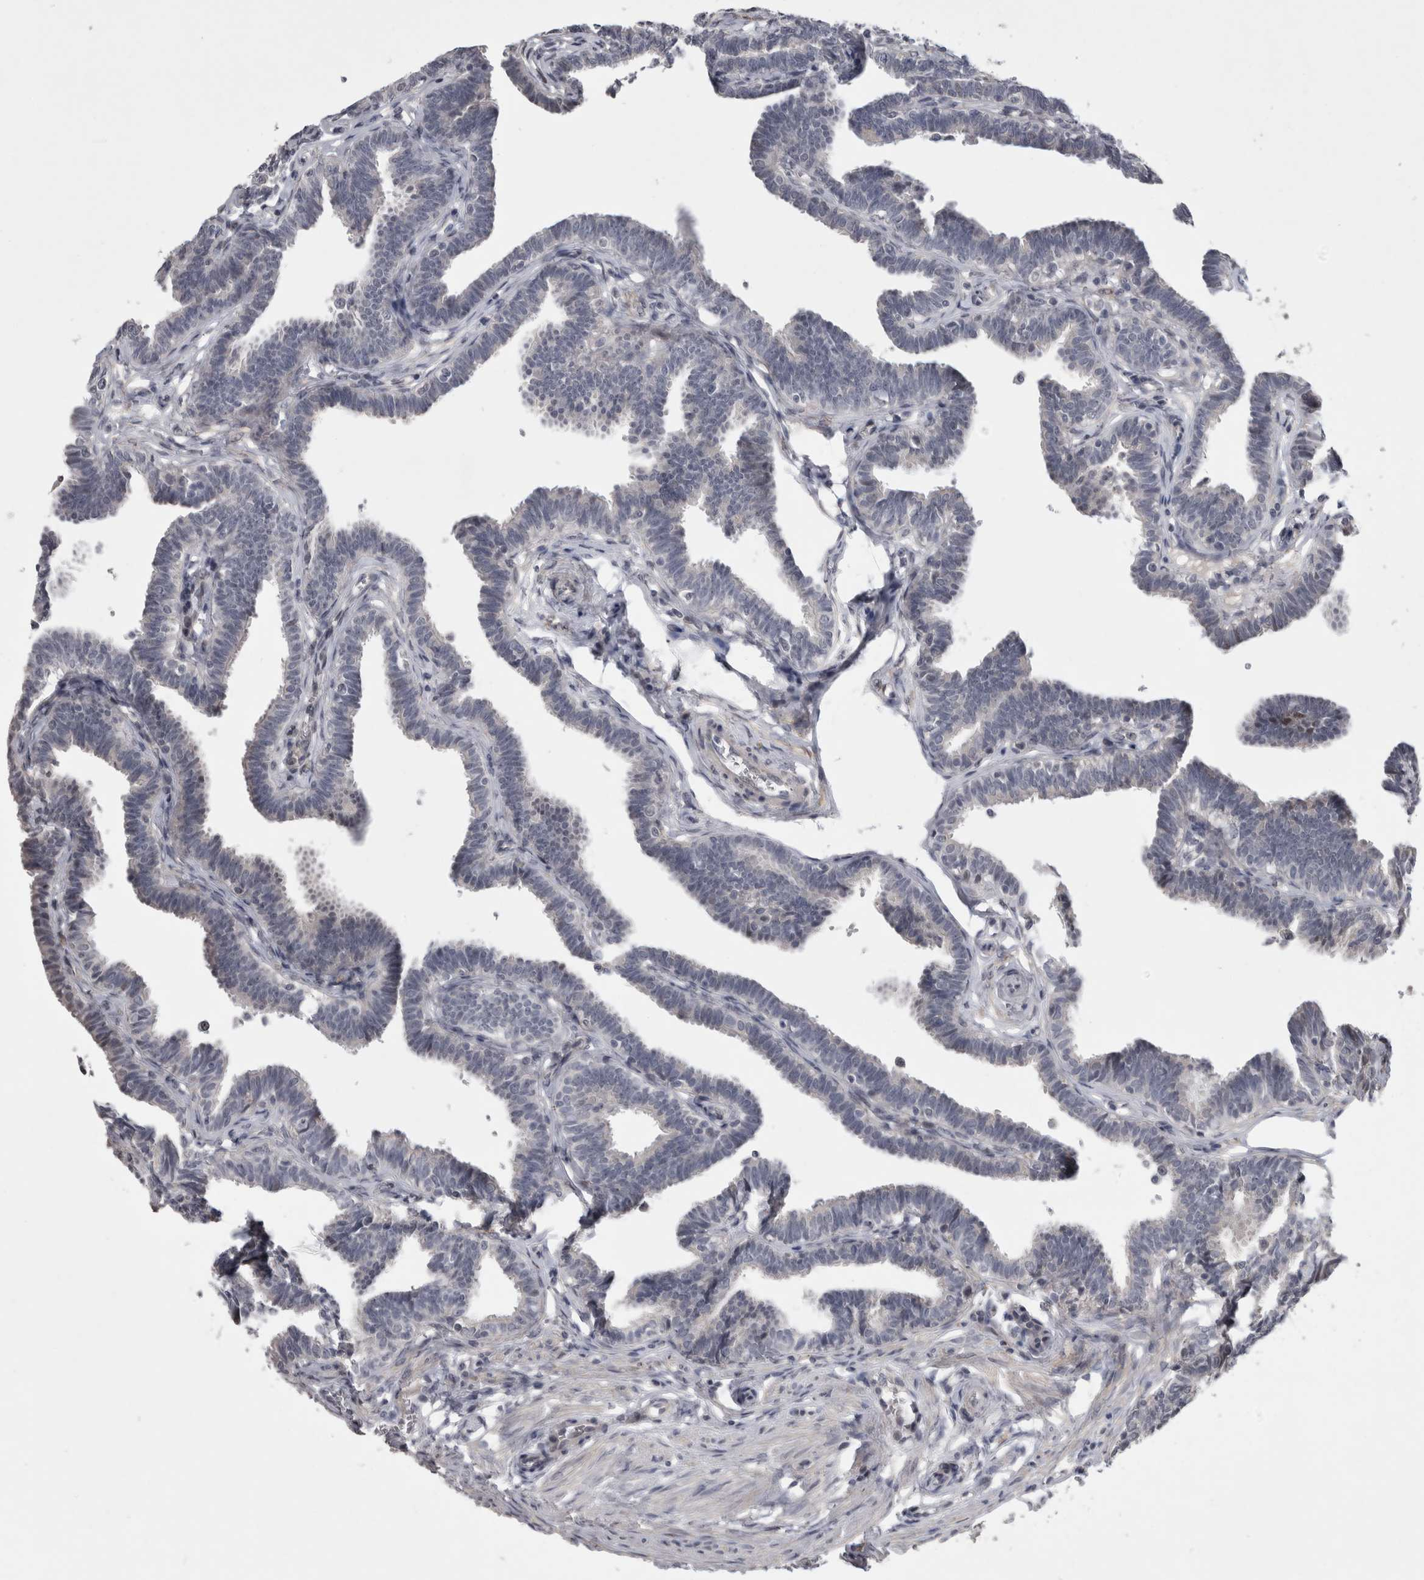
{"staining": {"intensity": "negative", "quantity": "none", "location": "none"}, "tissue": "fallopian tube", "cell_type": "Glandular cells", "image_type": "normal", "snomed": [{"axis": "morphology", "description": "Normal tissue, NOS"}, {"axis": "topography", "description": "Fallopian tube"}, {"axis": "topography", "description": "Ovary"}], "caption": "Glandular cells show no significant positivity in unremarkable fallopian tube. The staining was performed using DAB to visualize the protein expression in brown, while the nuclei were stained in blue with hematoxylin (Magnification: 20x).", "gene": "IFI44", "patient": {"sex": "female", "age": 23}}